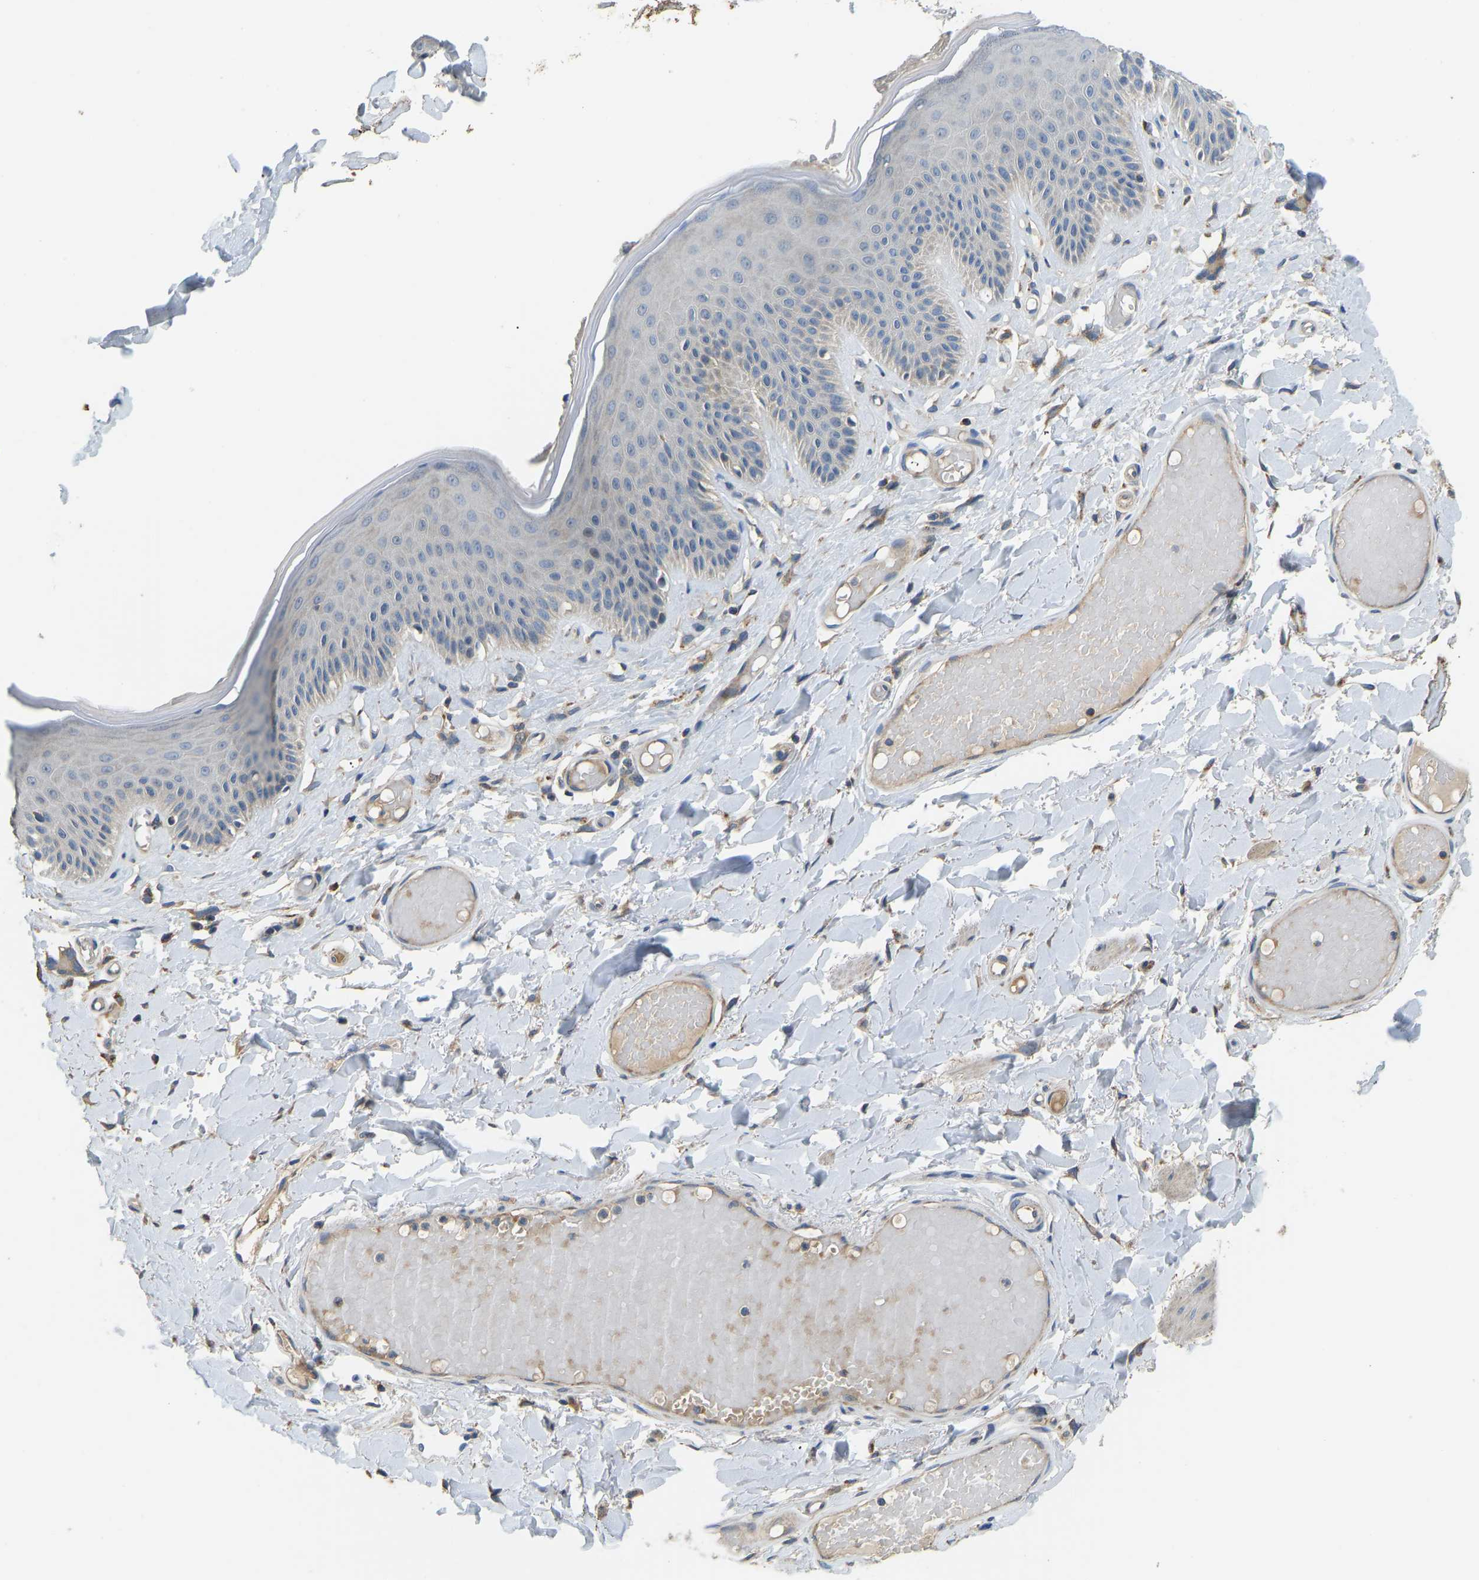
{"staining": {"intensity": "moderate", "quantity": "25%-75%", "location": "cytoplasmic/membranous"}, "tissue": "skin", "cell_type": "Epidermal cells", "image_type": "normal", "snomed": [{"axis": "morphology", "description": "Normal tissue, NOS"}, {"axis": "topography", "description": "Vulva"}], "caption": "This histopathology image reveals immunohistochemistry staining of benign human skin, with medium moderate cytoplasmic/membranous staining in approximately 25%-75% of epidermal cells.", "gene": "RBP1", "patient": {"sex": "female", "age": 73}}